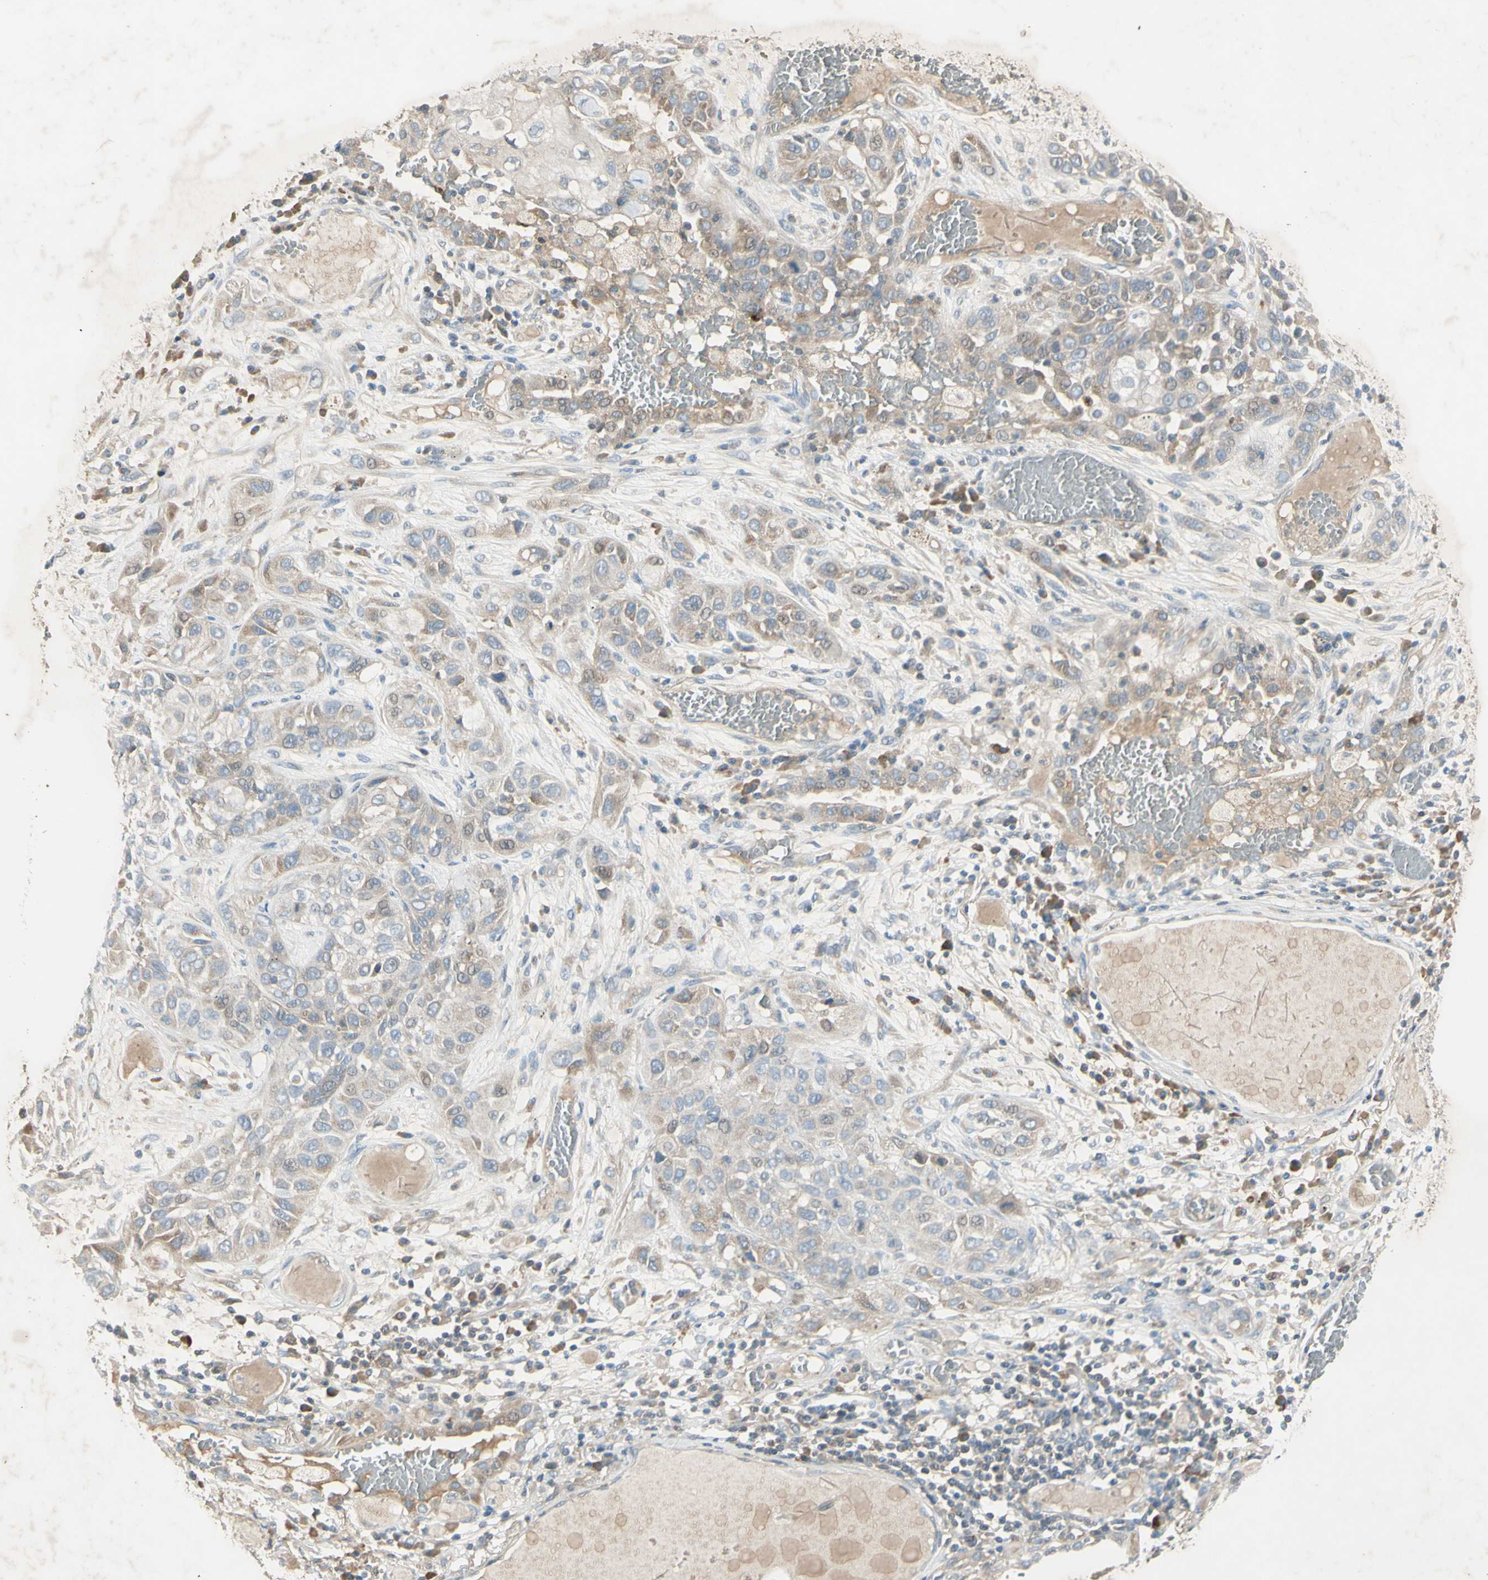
{"staining": {"intensity": "weak", "quantity": "<25%", "location": "cytoplasmic/membranous"}, "tissue": "lung cancer", "cell_type": "Tumor cells", "image_type": "cancer", "snomed": [{"axis": "morphology", "description": "Squamous cell carcinoma, NOS"}, {"axis": "topography", "description": "Lung"}], "caption": "Immunohistochemistry (IHC) micrograph of human squamous cell carcinoma (lung) stained for a protein (brown), which demonstrates no staining in tumor cells.", "gene": "AATK", "patient": {"sex": "male", "age": 71}}